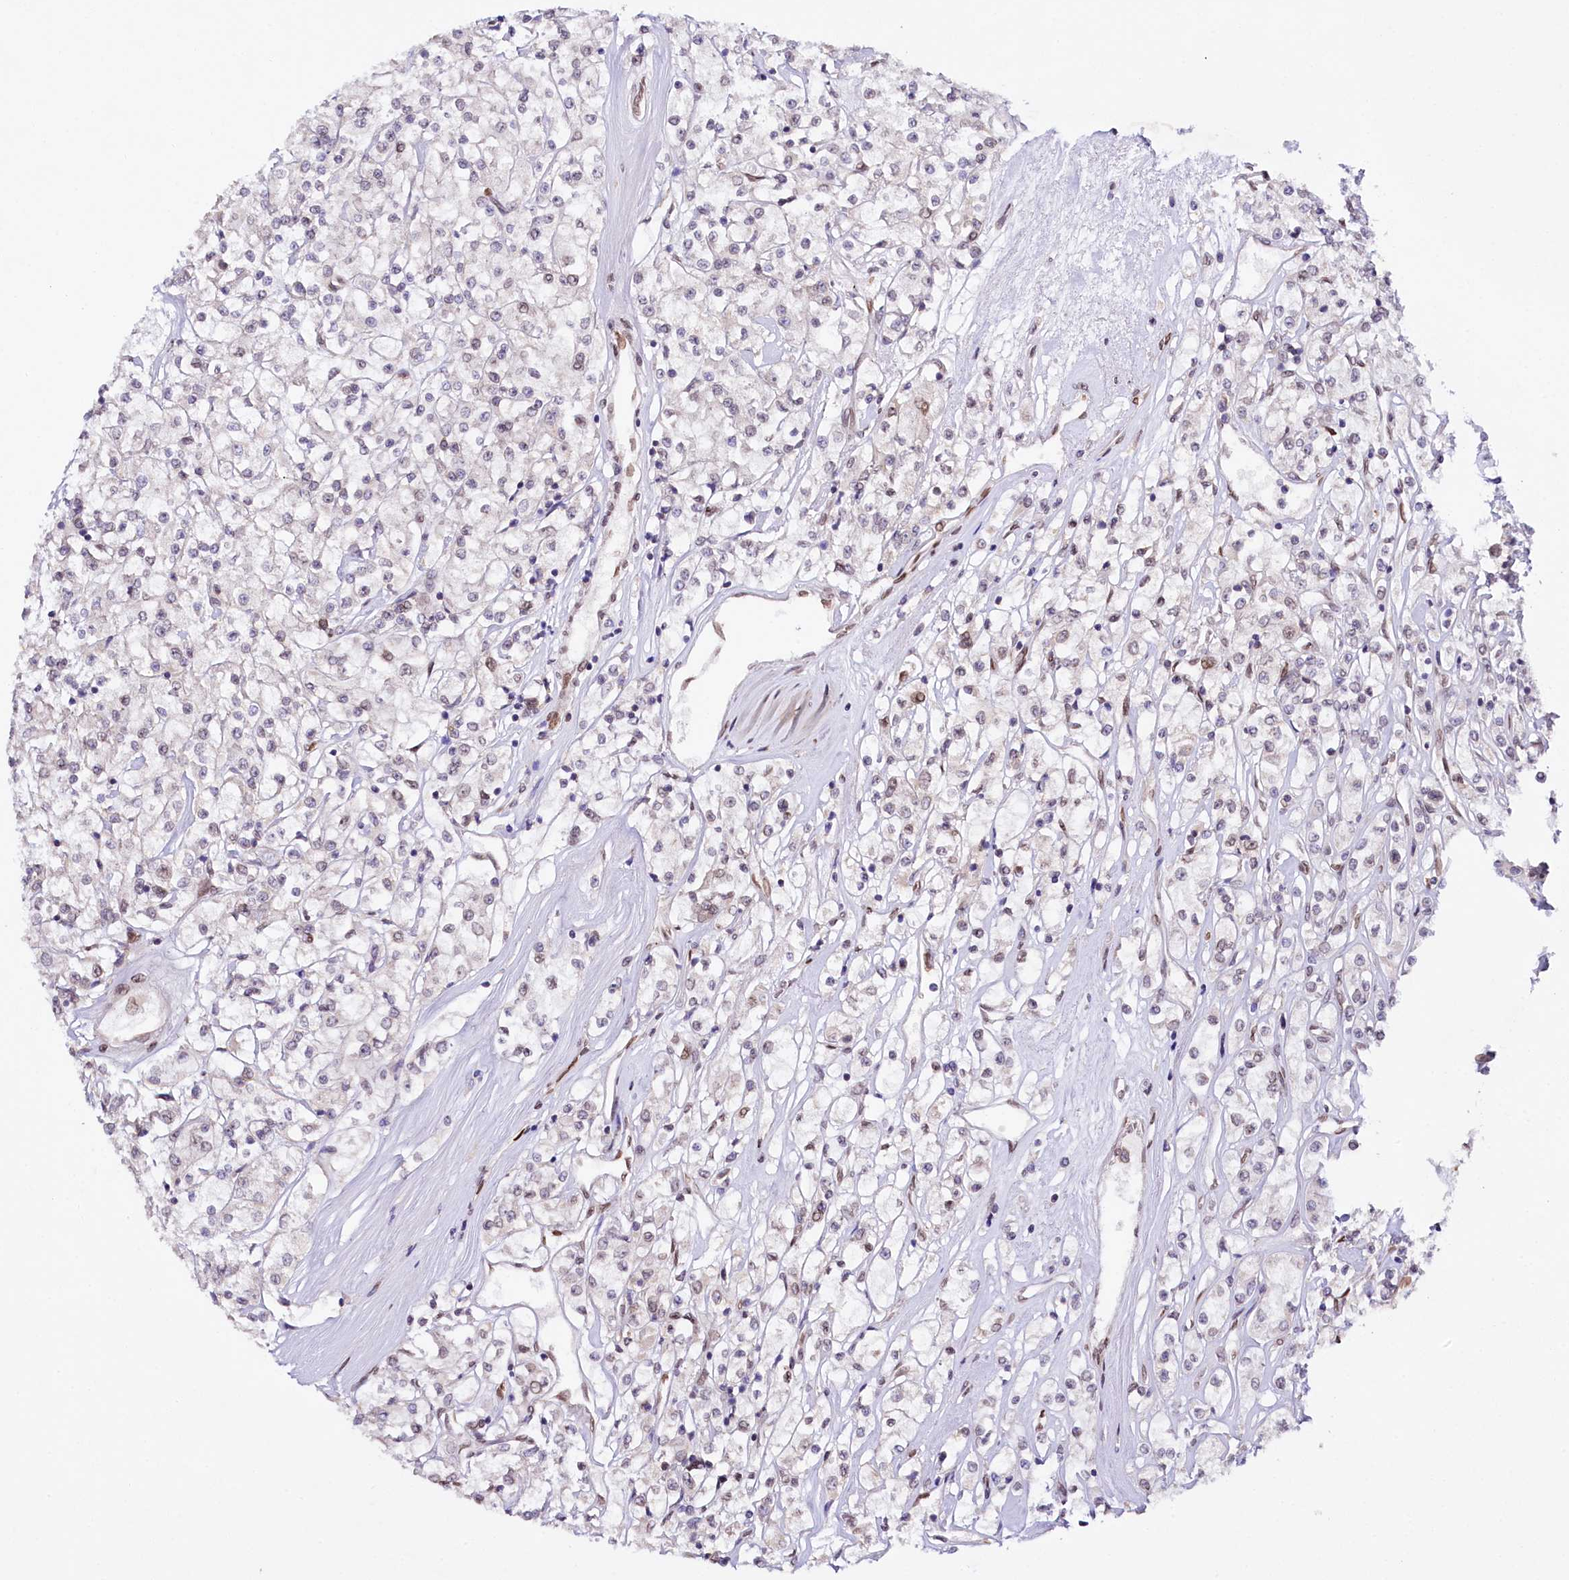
{"staining": {"intensity": "weak", "quantity": "<25%", "location": "nuclear"}, "tissue": "renal cancer", "cell_type": "Tumor cells", "image_type": "cancer", "snomed": [{"axis": "morphology", "description": "Adenocarcinoma, NOS"}, {"axis": "topography", "description": "Kidney"}], "caption": "Tumor cells are negative for protein expression in human renal cancer.", "gene": "ZNF226", "patient": {"sex": "female", "age": 59}}